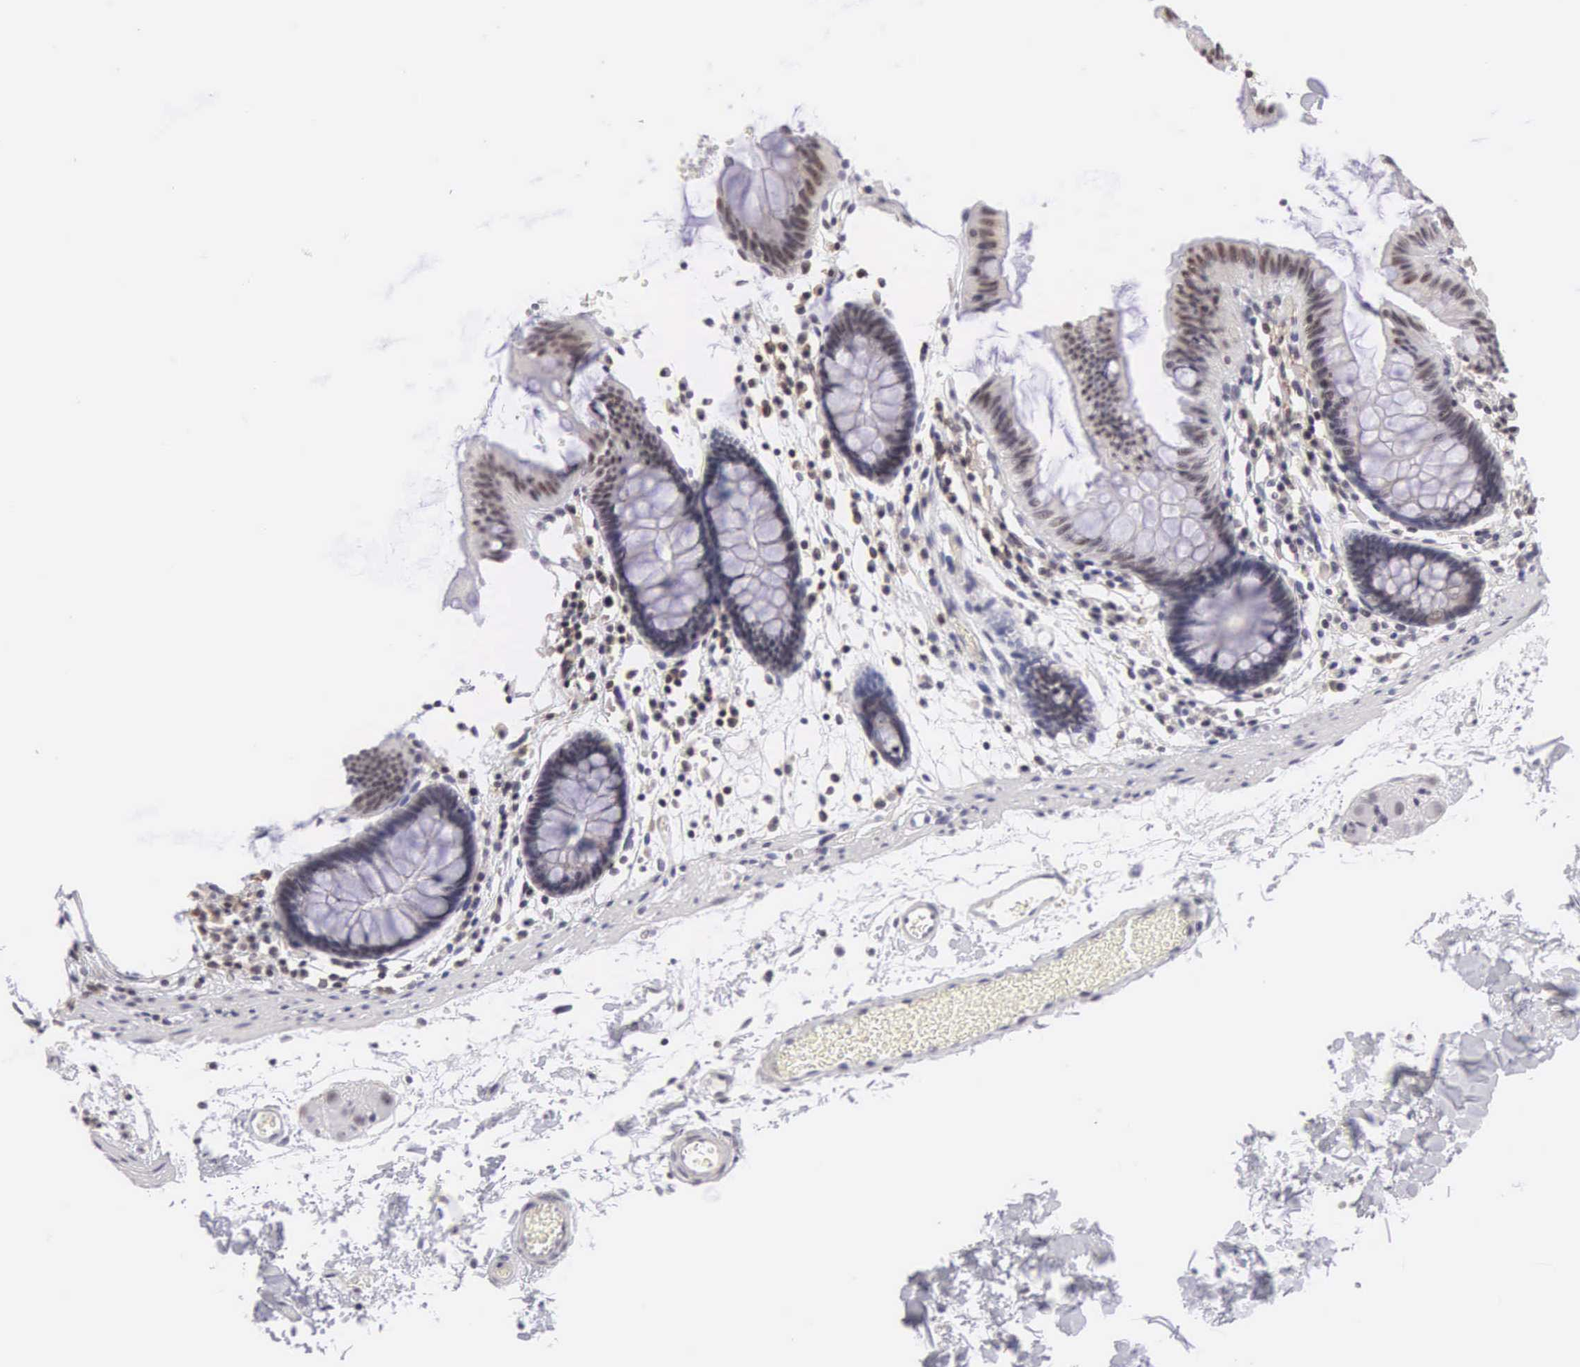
{"staining": {"intensity": "negative", "quantity": "none", "location": "none"}, "tissue": "colon", "cell_type": "Endothelial cells", "image_type": "normal", "snomed": [{"axis": "morphology", "description": "Normal tissue, NOS"}, {"axis": "topography", "description": "Colon"}], "caption": "High power microscopy photomicrograph of an immunohistochemistry (IHC) image of normal colon, revealing no significant staining in endothelial cells.", "gene": "FAM47A", "patient": {"sex": "male", "age": 54}}